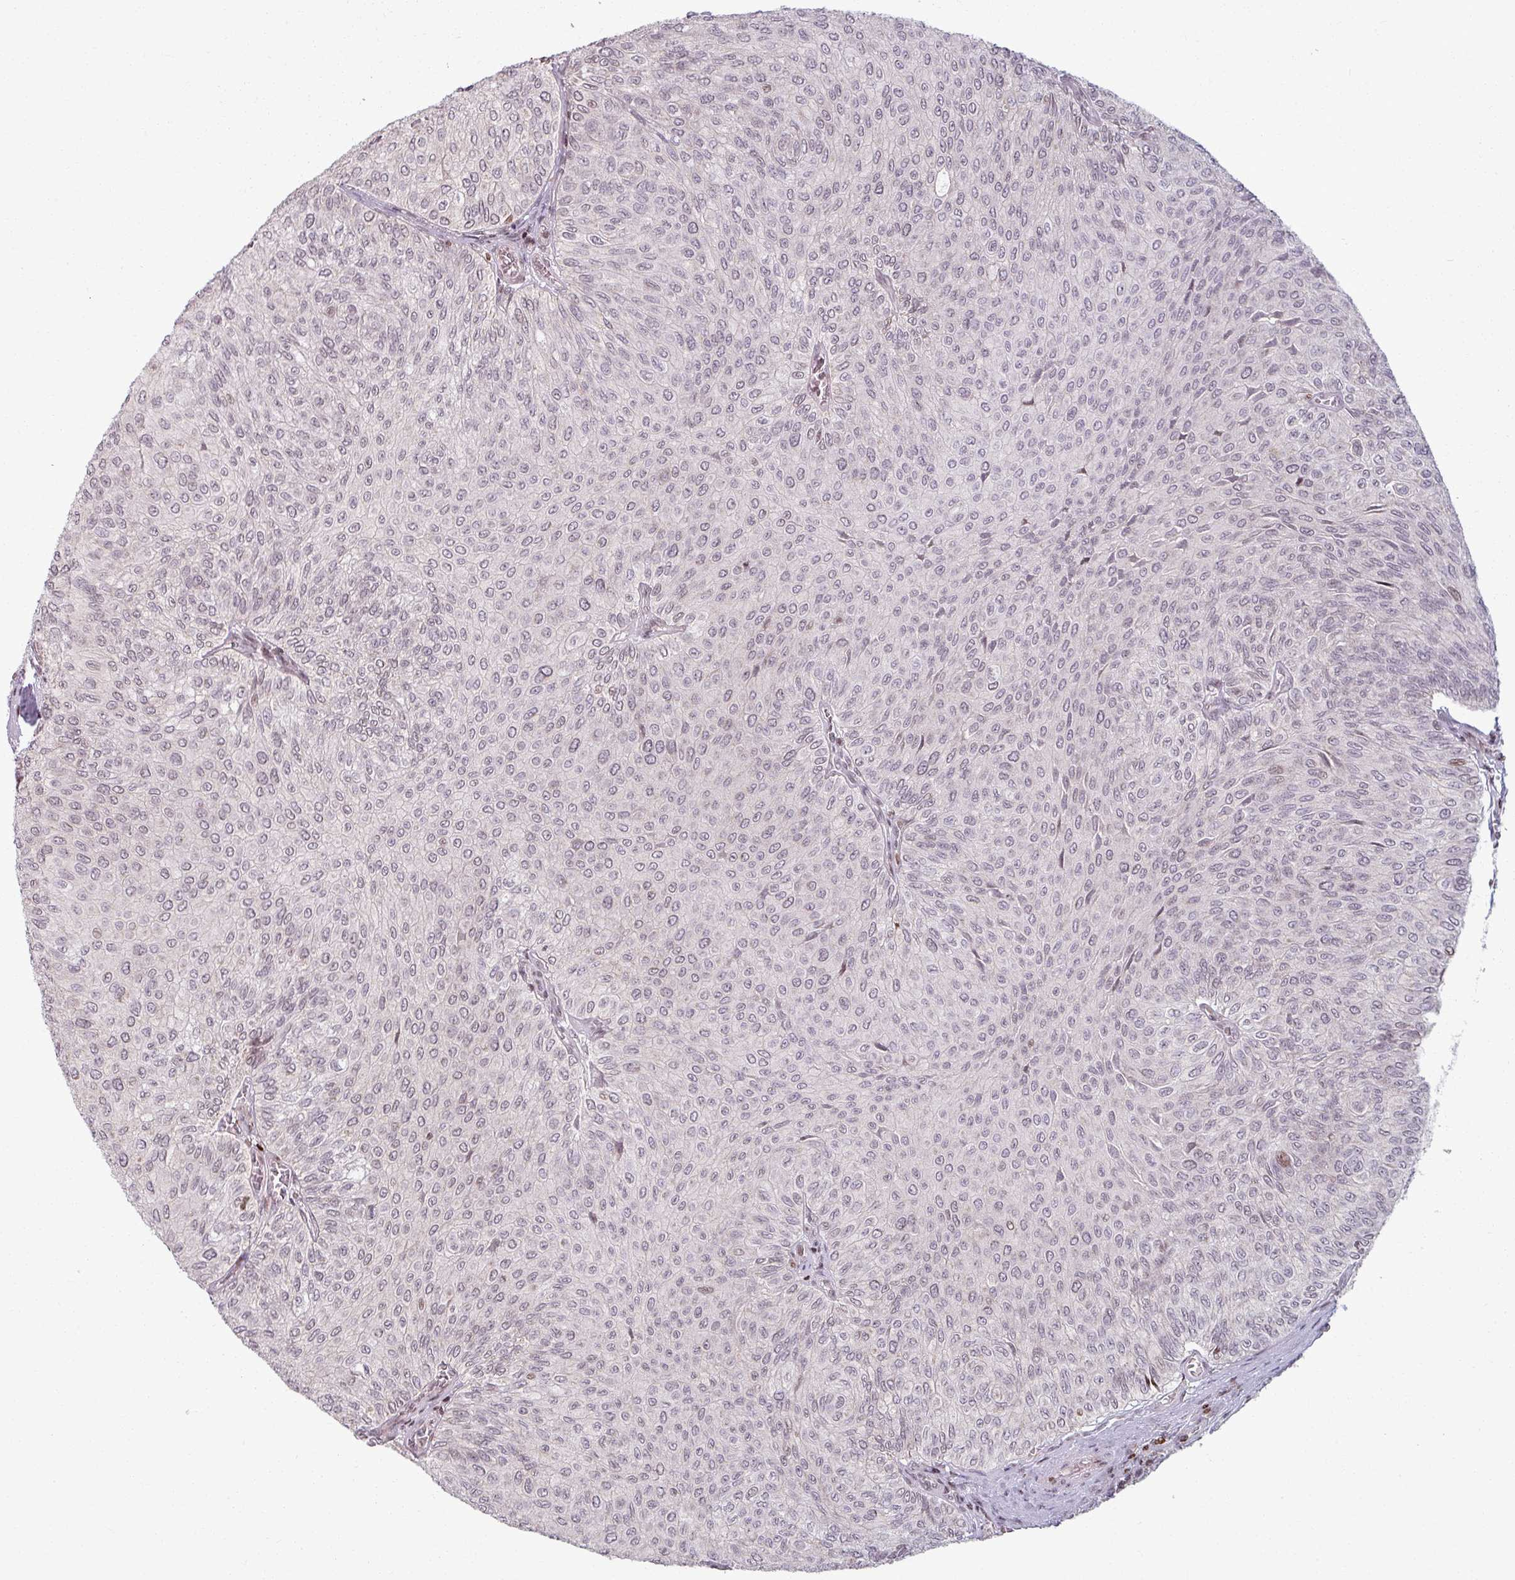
{"staining": {"intensity": "weak", "quantity": "<25%", "location": "nuclear"}, "tissue": "urothelial cancer", "cell_type": "Tumor cells", "image_type": "cancer", "snomed": [{"axis": "morphology", "description": "Urothelial carcinoma, NOS"}, {"axis": "topography", "description": "Urinary bladder"}], "caption": "Tumor cells show no significant positivity in urothelial cancer. (Stains: DAB (3,3'-diaminobenzidine) IHC with hematoxylin counter stain, Microscopy: brightfield microscopy at high magnification).", "gene": "NCOR1", "patient": {"sex": "male", "age": 59}}